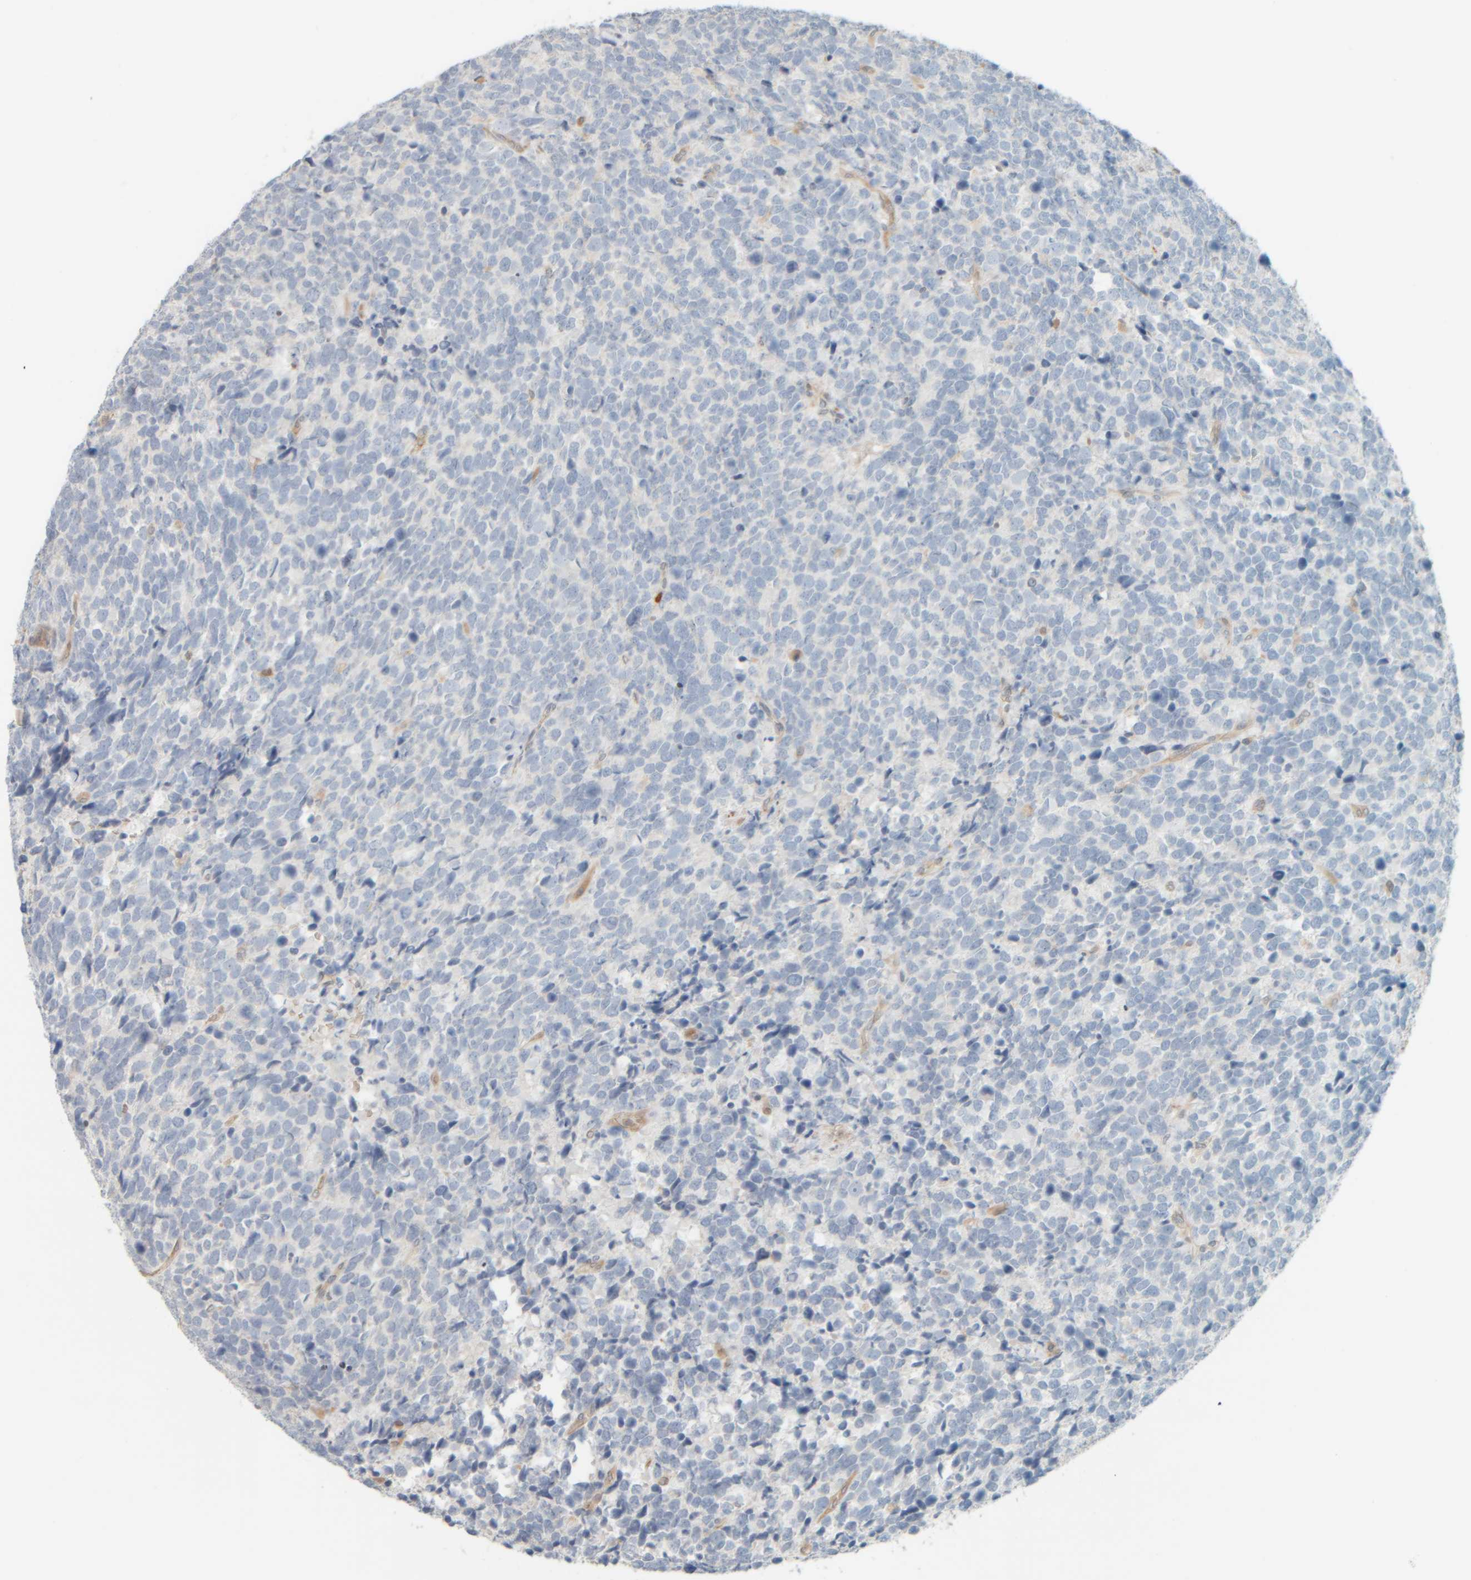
{"staining": {"intensity": "negative", "quantity": "none", "location": "none"}, "tissue": "urothelial cancer", "cell_type": "Tumor cells", "image_type": "cancer", "snomed": [{"axis": "morphology", "description": "Urothelial carcinoma, High grade"}, {"axis": "topography", "description": "Urinary bladder"}], "caption": "An immunohistochemistry image of high-grade urothelial carcinoma is shown. There is no staining in tumor cells of high-grade urothelial carcinoma.", "gene": "PTGES3L-AARSD1", "patient": {"sex": "female", "age": 82}}